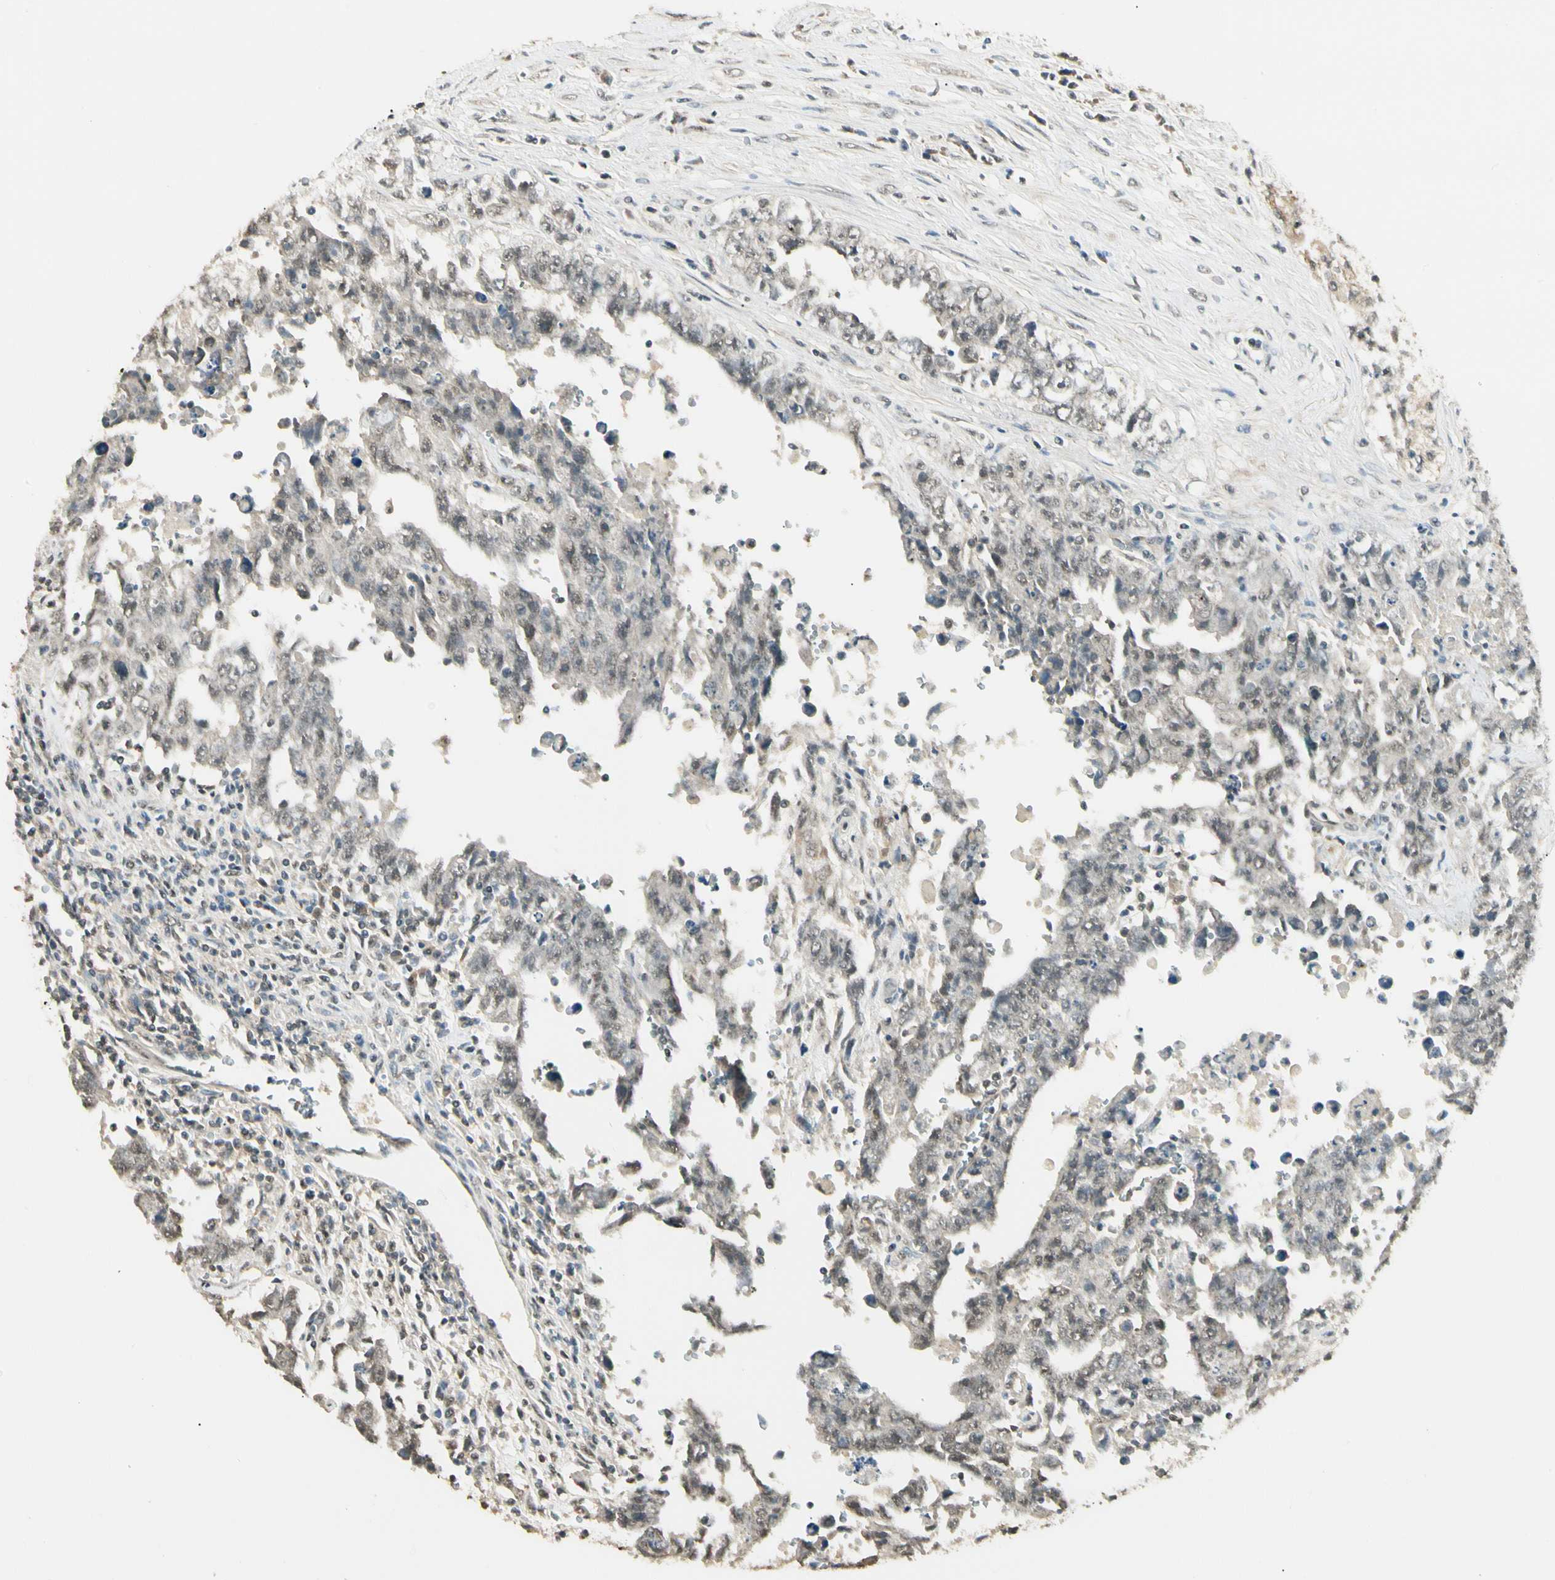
{"staining": {"intensity": "weak", "quantity": "25%-75%", "location": "cytoplasmic/membranous"}, "tissue": "testis cancer", "cell_type": "Tumor cells", "image_type": "cancer", "snomed": [{"axis": "morphology", "description": "Carcinoma, Embryonal, NOS"}, {"axis": "topography", "description": "Testis"}], "caption": "This histopathology image reveals immunohistochemistry staining of human testis embryonal carcinoma, with low weak cytoplasmic/membranous positivity in about 25%-75% of tumor cells.", "gene": "SGCA", "patient": {"sex": "male", "age": 28}}